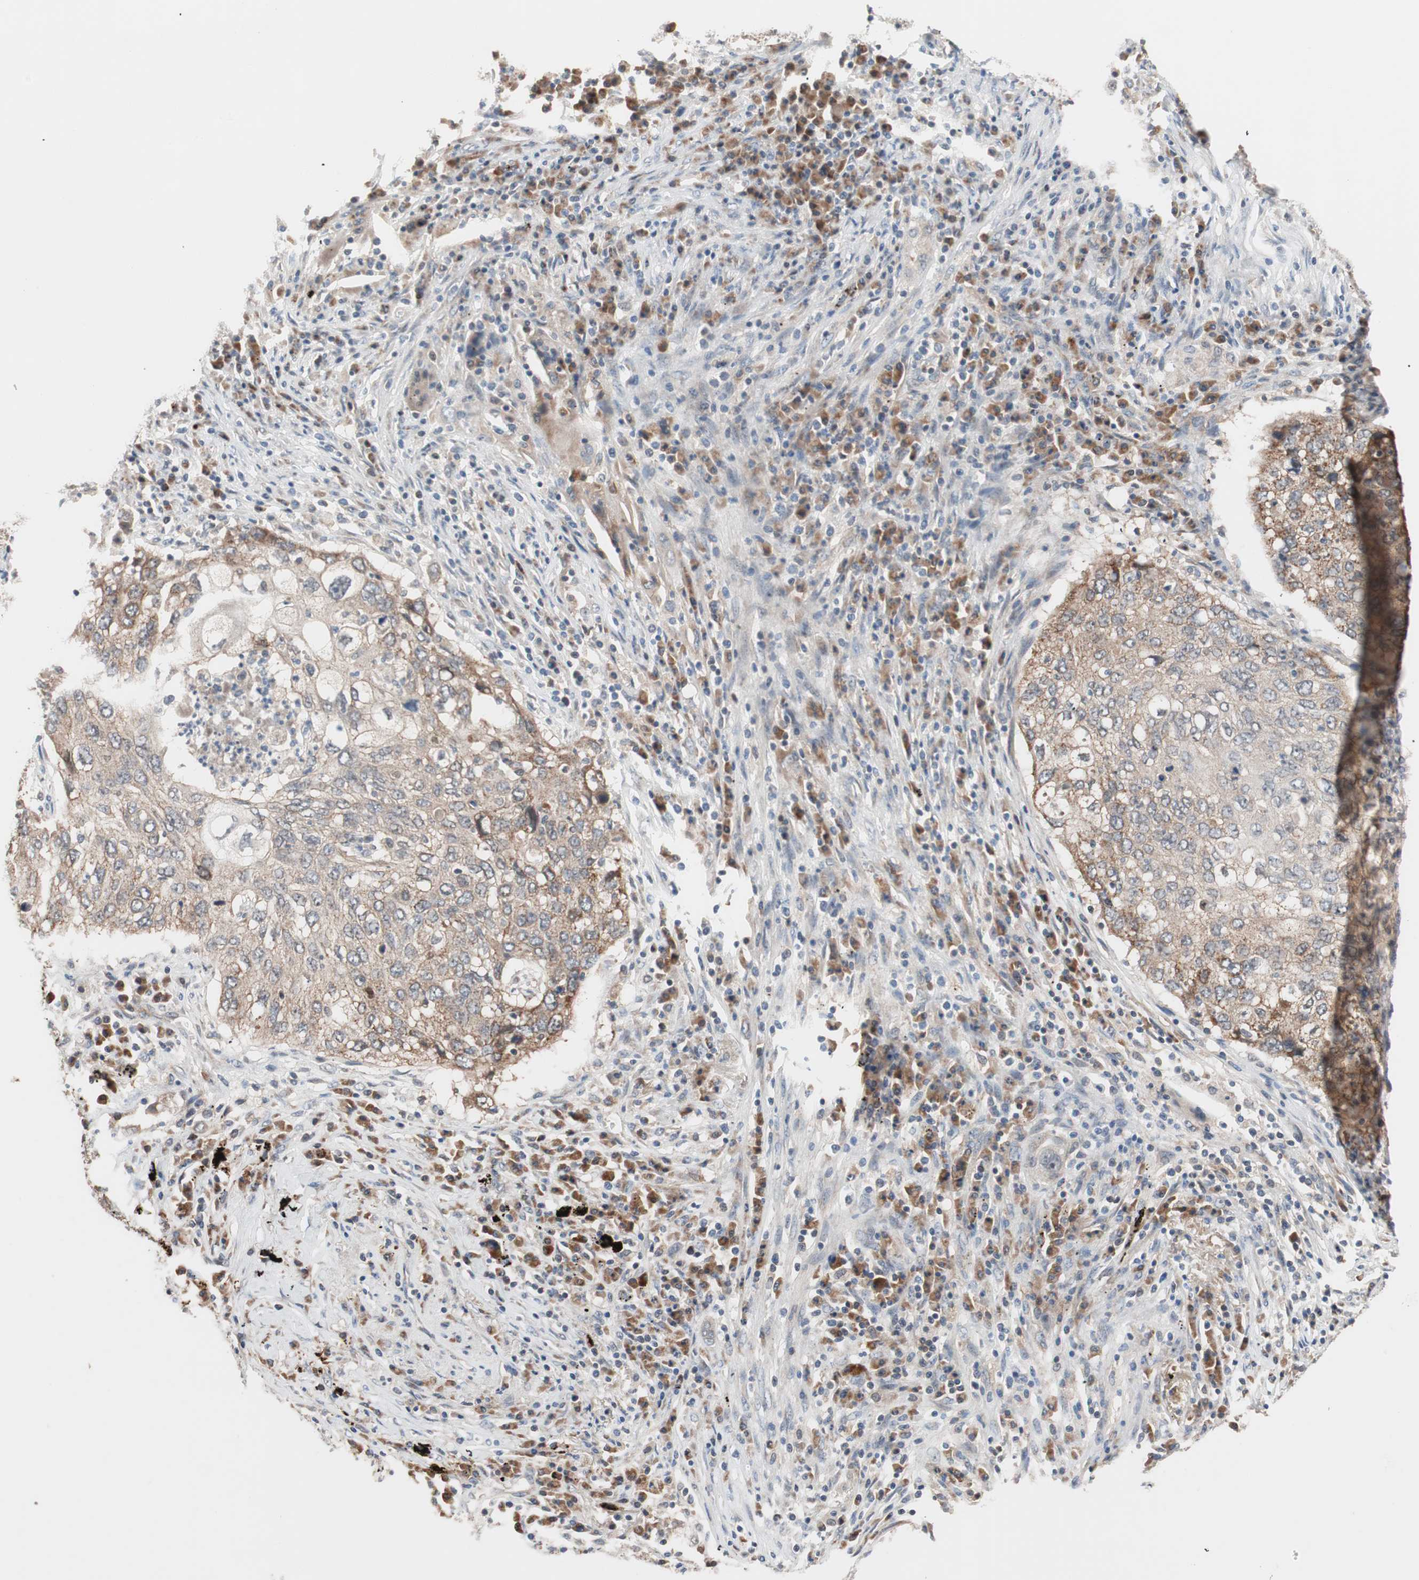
{"staining": {"intensity": "moderate", "quantity": ">75%", "location": "cytoplasmic/membranous"}, "tissue": "lung cancer", "cell_type": "Tumor cells", "image_type": "cancer", "snomed": [{"axis": "morphology", "description": "Squamous cell carcinoma, NOS"}, {"axis": "topography", "description": "Lung"}], "caption": "The micrograph shows staining of lung squamous cell carcinoma, revealing moderate cytoplasmic/membranous protein positivity (brown color) within tumor cells. Immunohistochemistry stains the protein in brown and the nuclei are stained blue.", "gene": "HMBS", "patient": {"sex": "female", "age": 63}}